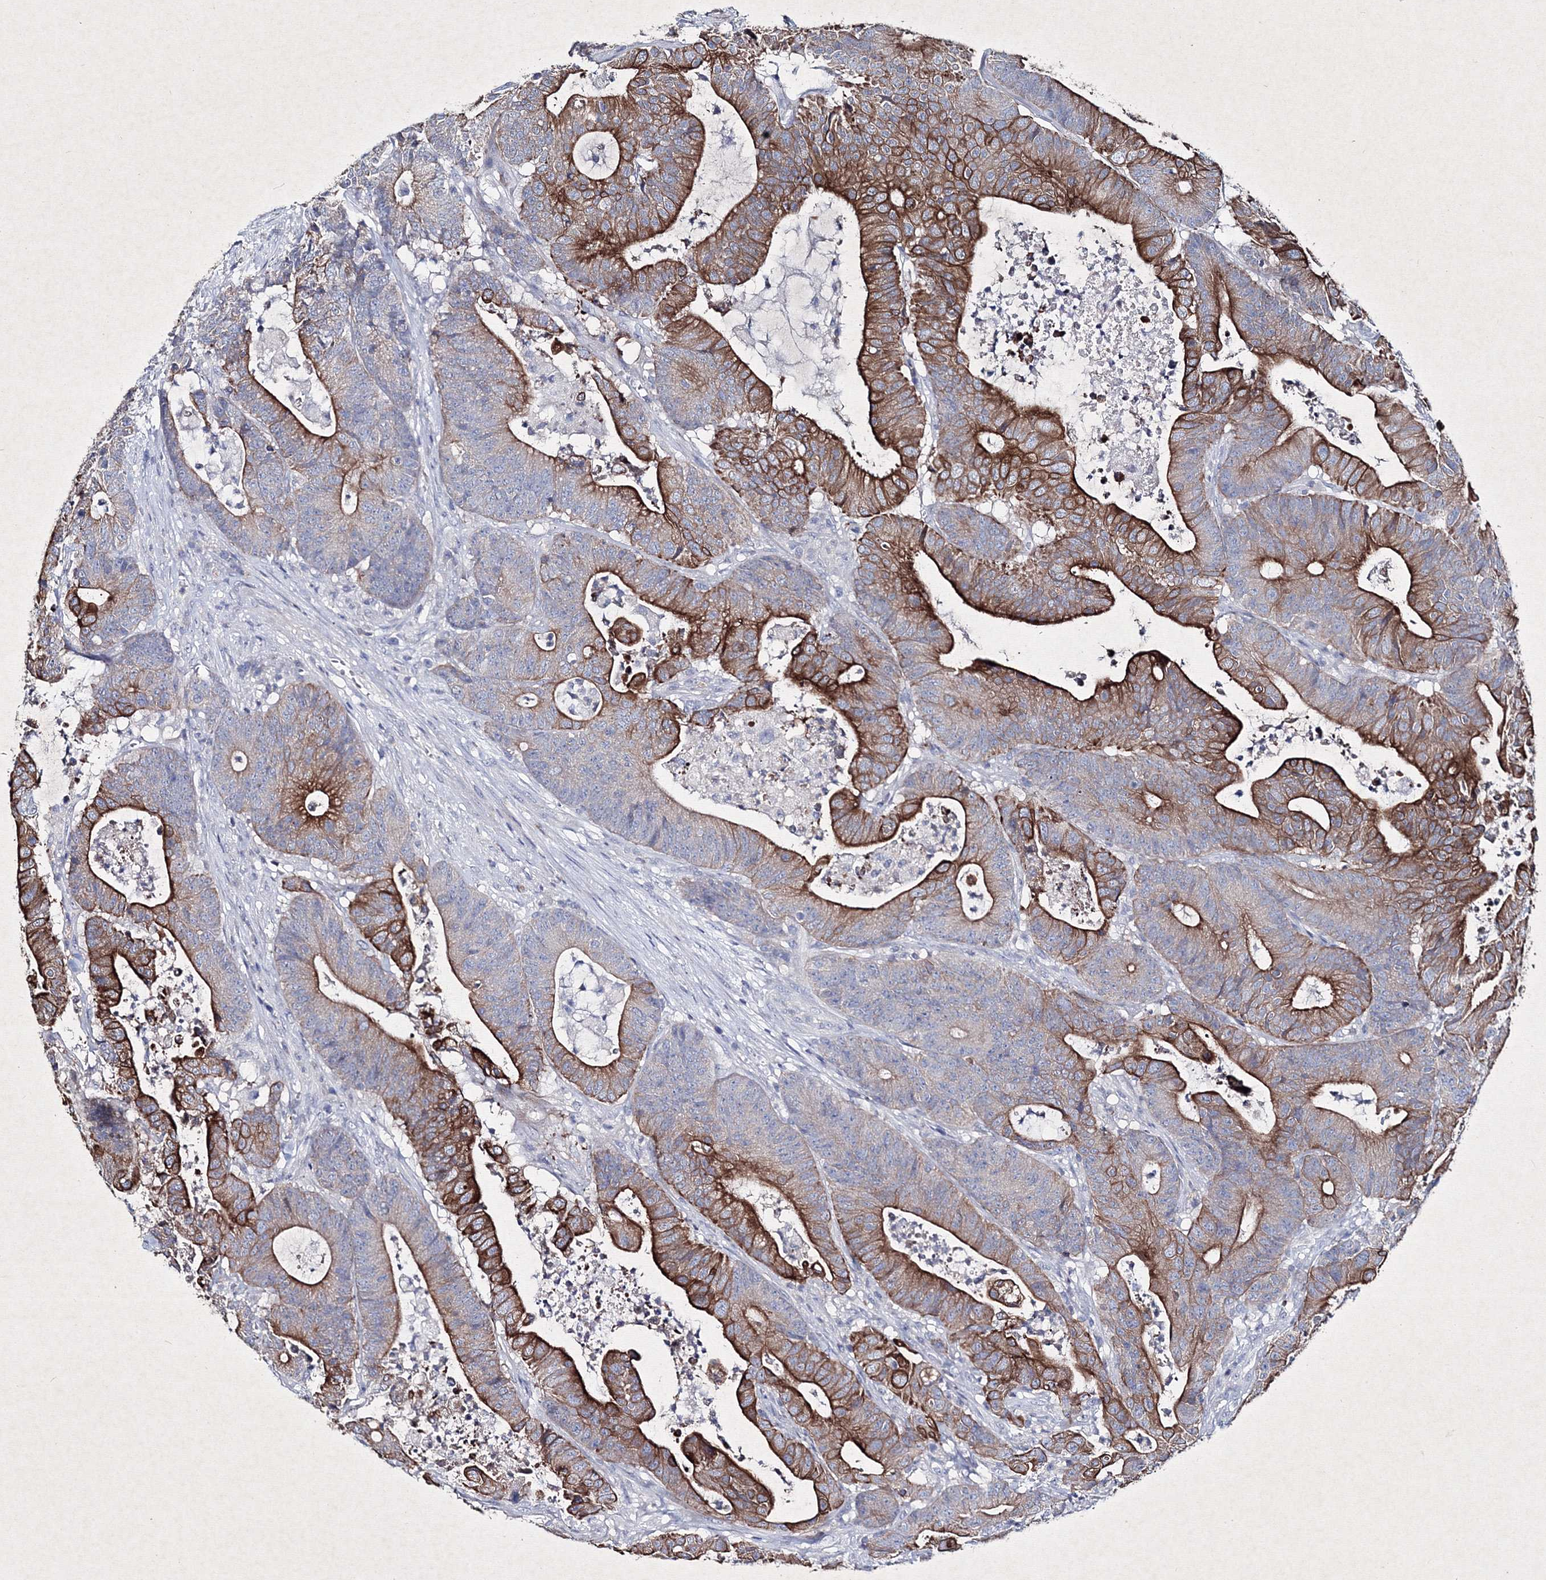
{"staining": {"intensity": "strong", "quantity": "25%-75%", "location": "cytoplasmic/membranous"}, "tissue": "colorectal cancer", "cell_type": "Tumor cells", "image_type": "cancer", "snomed": [{"axis": "morphology", "description": "Adenocarcinoma, NOS"}, {"axis": "topography", "description": "Colon"}], "caption": "This is an image of immunohistochemistry staining of colorectal cancer, which shows strong expression in the cytoplasmic/membranous of tumor cells.", "gene": "SMIM29", "patient": {"sex": "female", "age": 84}}